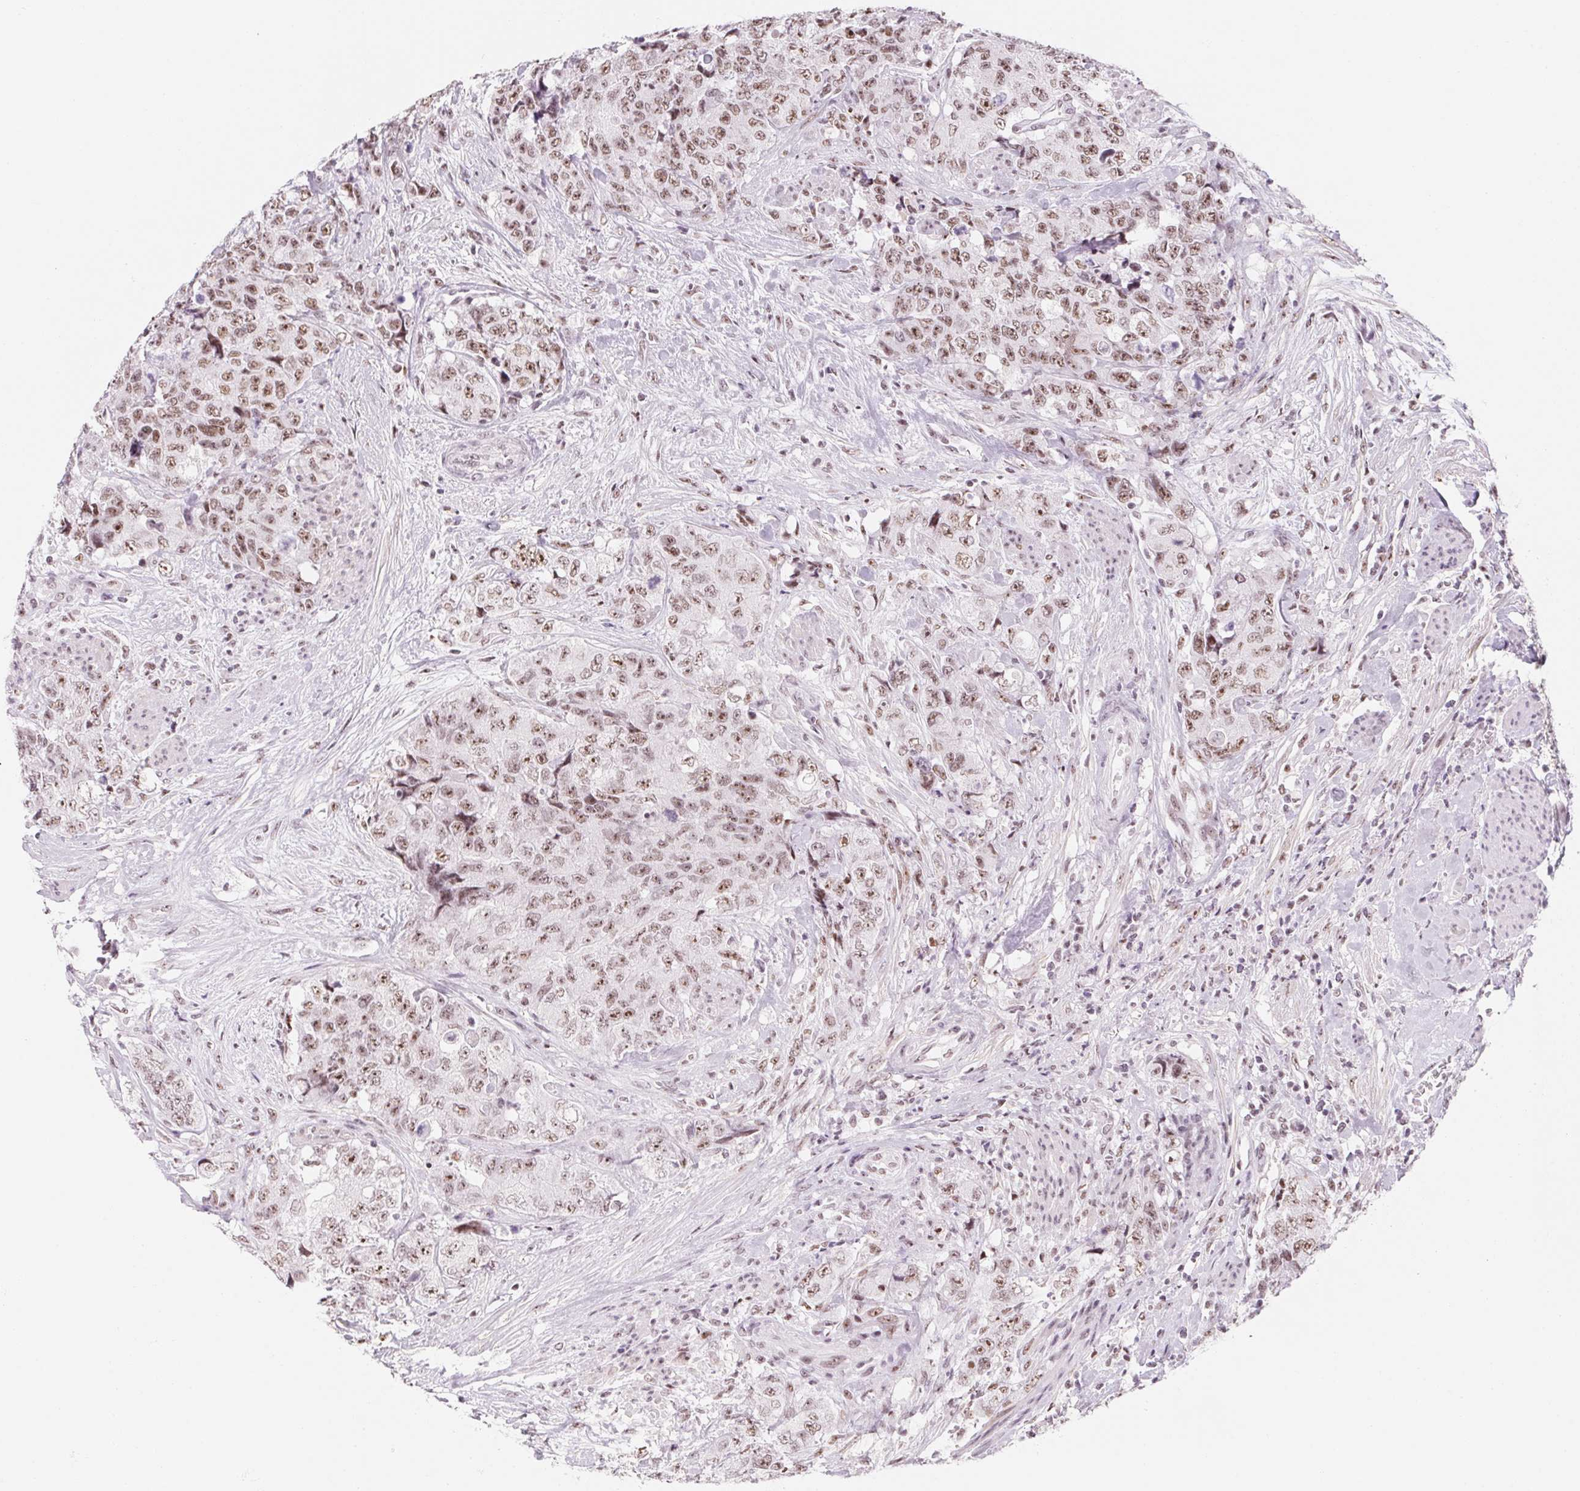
{"staining": {"intensity": "moderate", "quantity": ">75%", "location": "nuclear"}, "tissue": "urothelial cancer", "cell_type": "Tumor cells", "image_type": "cancer", "snomed": [{"axis": "morphology", "description": "Urothelial carcinoma, High grade"}, {"axis": "topography", "description": "Urinary bladder"}], "caption": "Protein staining demonstrates moderate nuclear positivity in approximately >75% of tumor cells in urothelial cancer.", "gene": "ZIC4", "patient": {"sex": "female", "age": 78}}